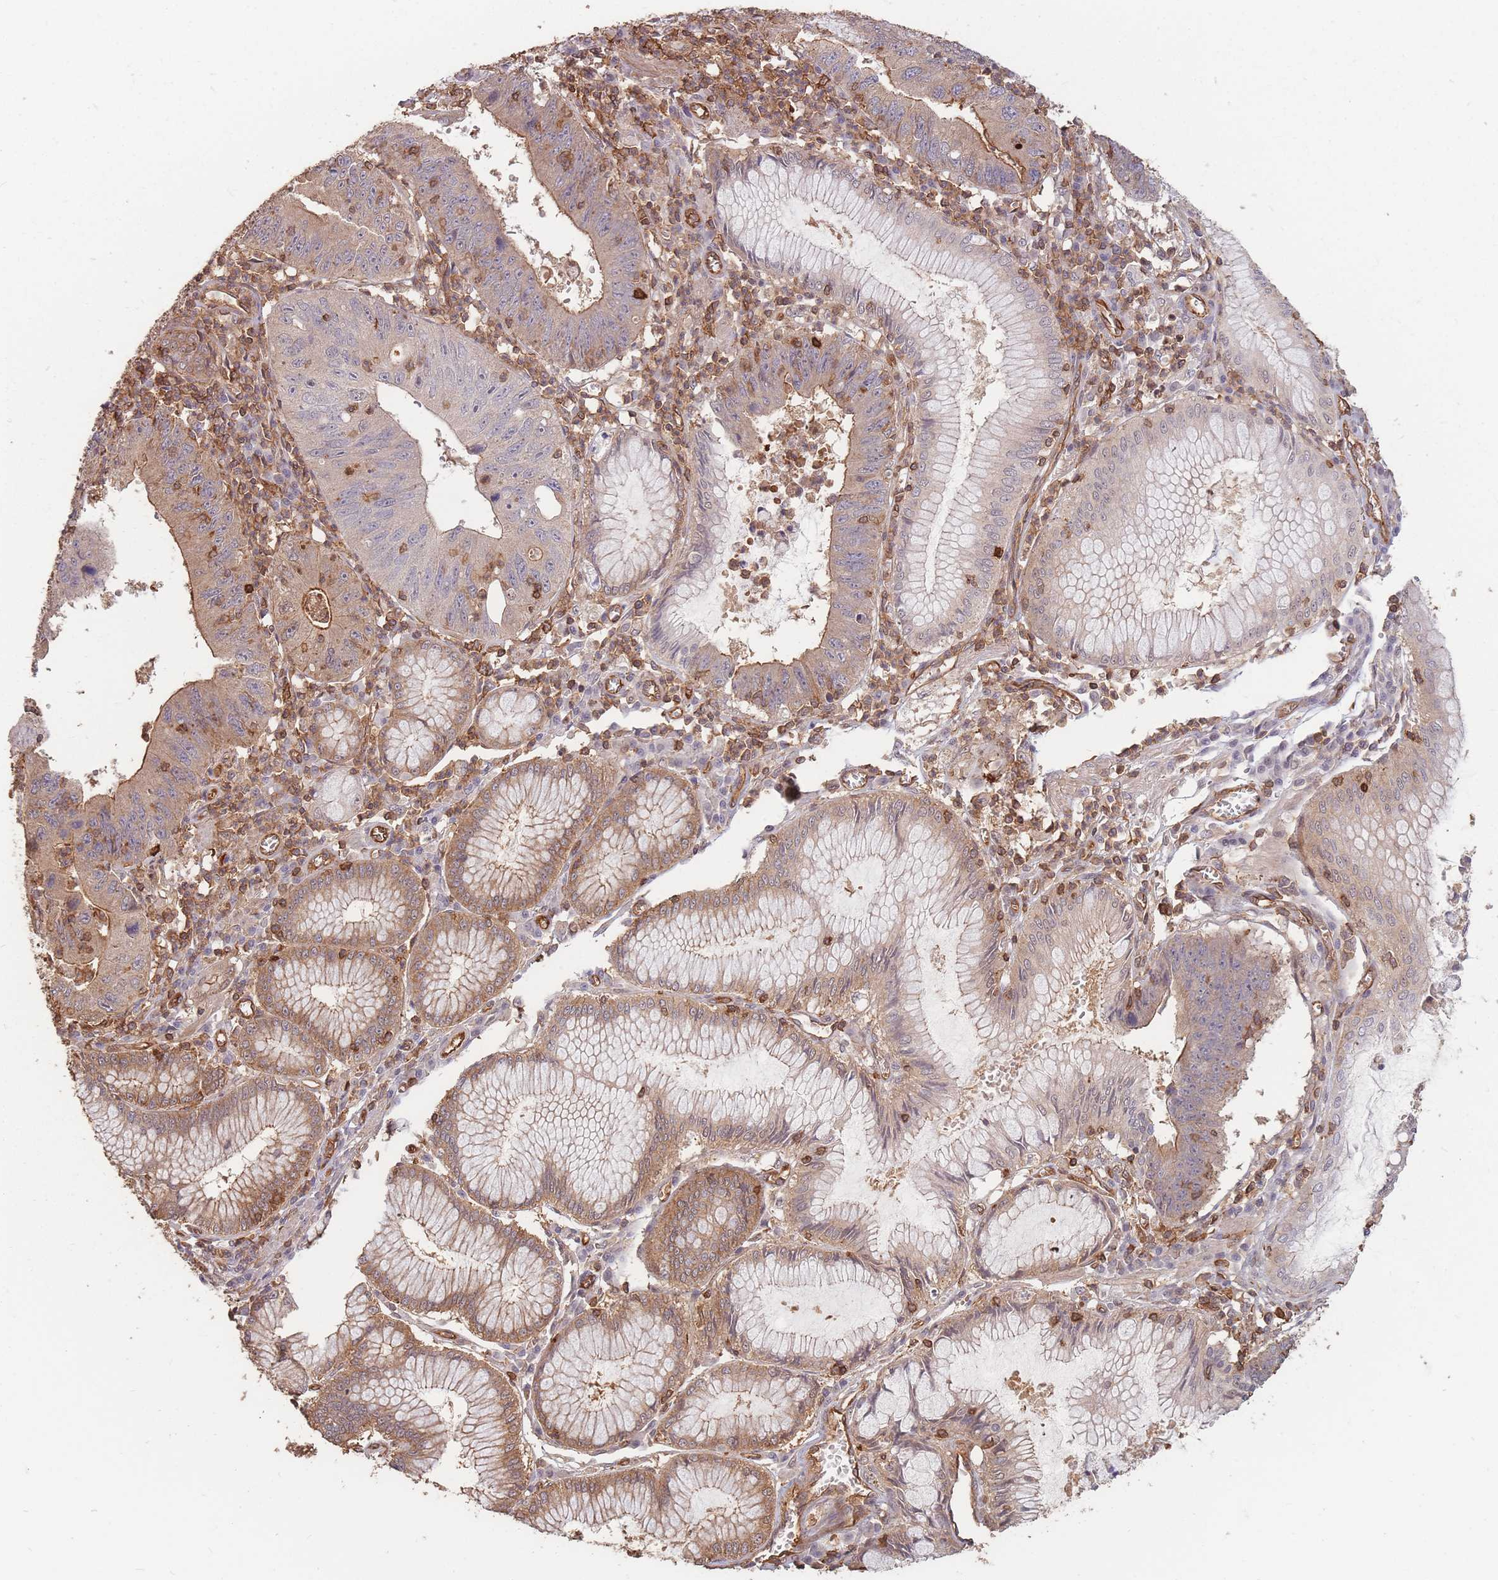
{"staining": {"intensity": "moderate", "quantity": "25%-75%", "location": "cytoplasmic/membranous"}, "tissue": "stomach cancer", "cell_type": "Tumor cells", "image_type": "cancer", "snomed": [{"axis": "morphology", "description": "Adenocarcinoma, NOS"}, {"axis": "topography", "description": "Stomach"}], "caption": "Tumor cells show medium levels of moderate cytoplasmic/membranous expression in approximately 25%-75% of cells in human stomach cancer.", "gene": "PLS3", "patient": {"sex": "male", "age": 59}}